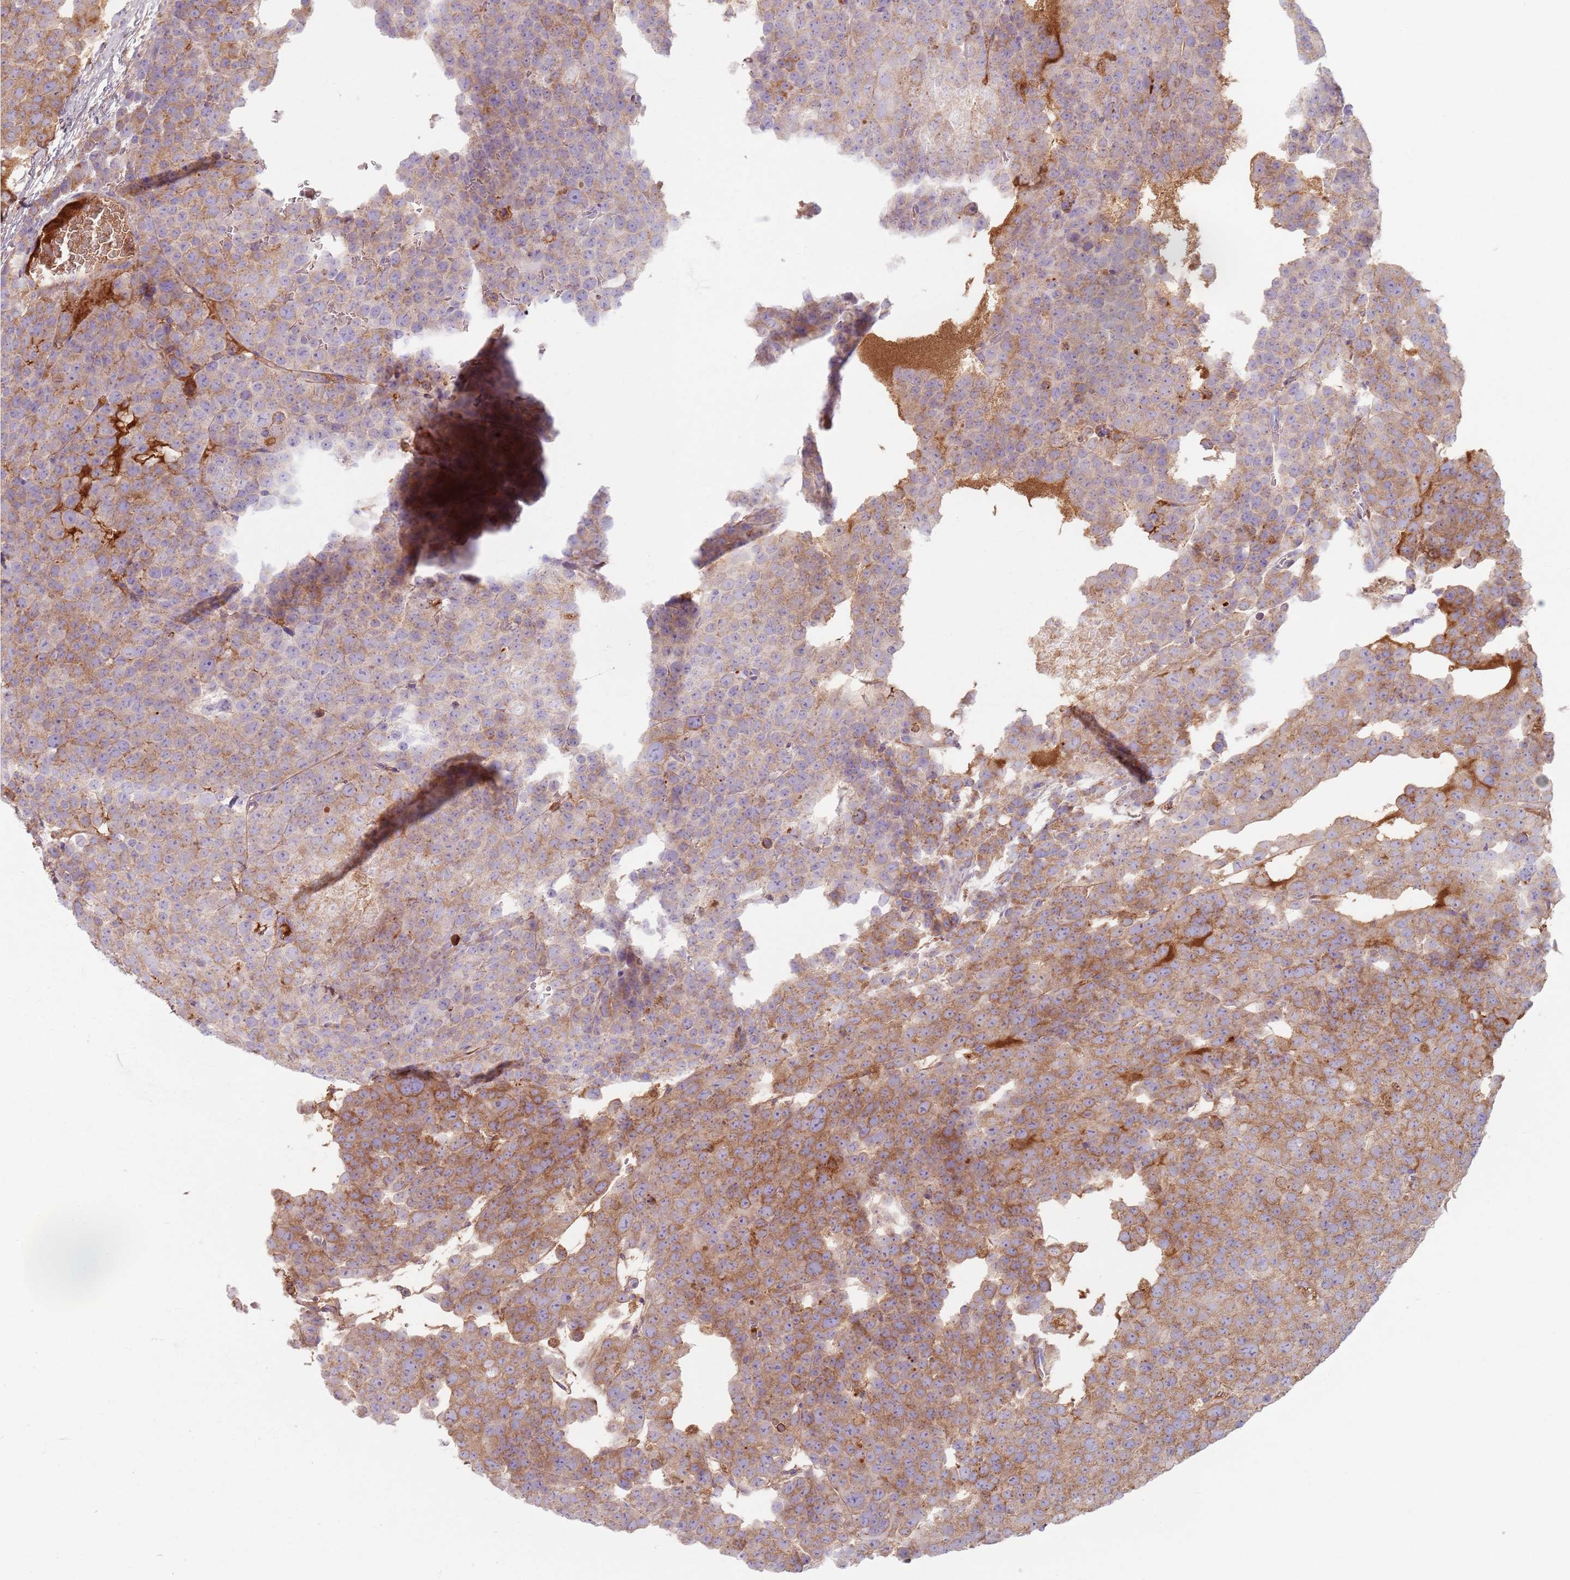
{"staining": {"intensity": "moderate", "quantity": ">75%", "location": "cytoplasmic/membranous"}, "tissue": "testis cancer", "cell_type": "Tumor cells", "image_type": "cancer", "snomed": [{"axis": "morphology", "description": "Seminoma, NOS"}, {"axis": "topography", "description": "Testis"}], "caption": "Protein analysis of testis cancer (seminoma) tissue shows moderate cytoplasmic/membranous expression in about >75% of tumor cells.", "gene": "COLGALT1", "patient": {"sex": "male", "age": 71}}